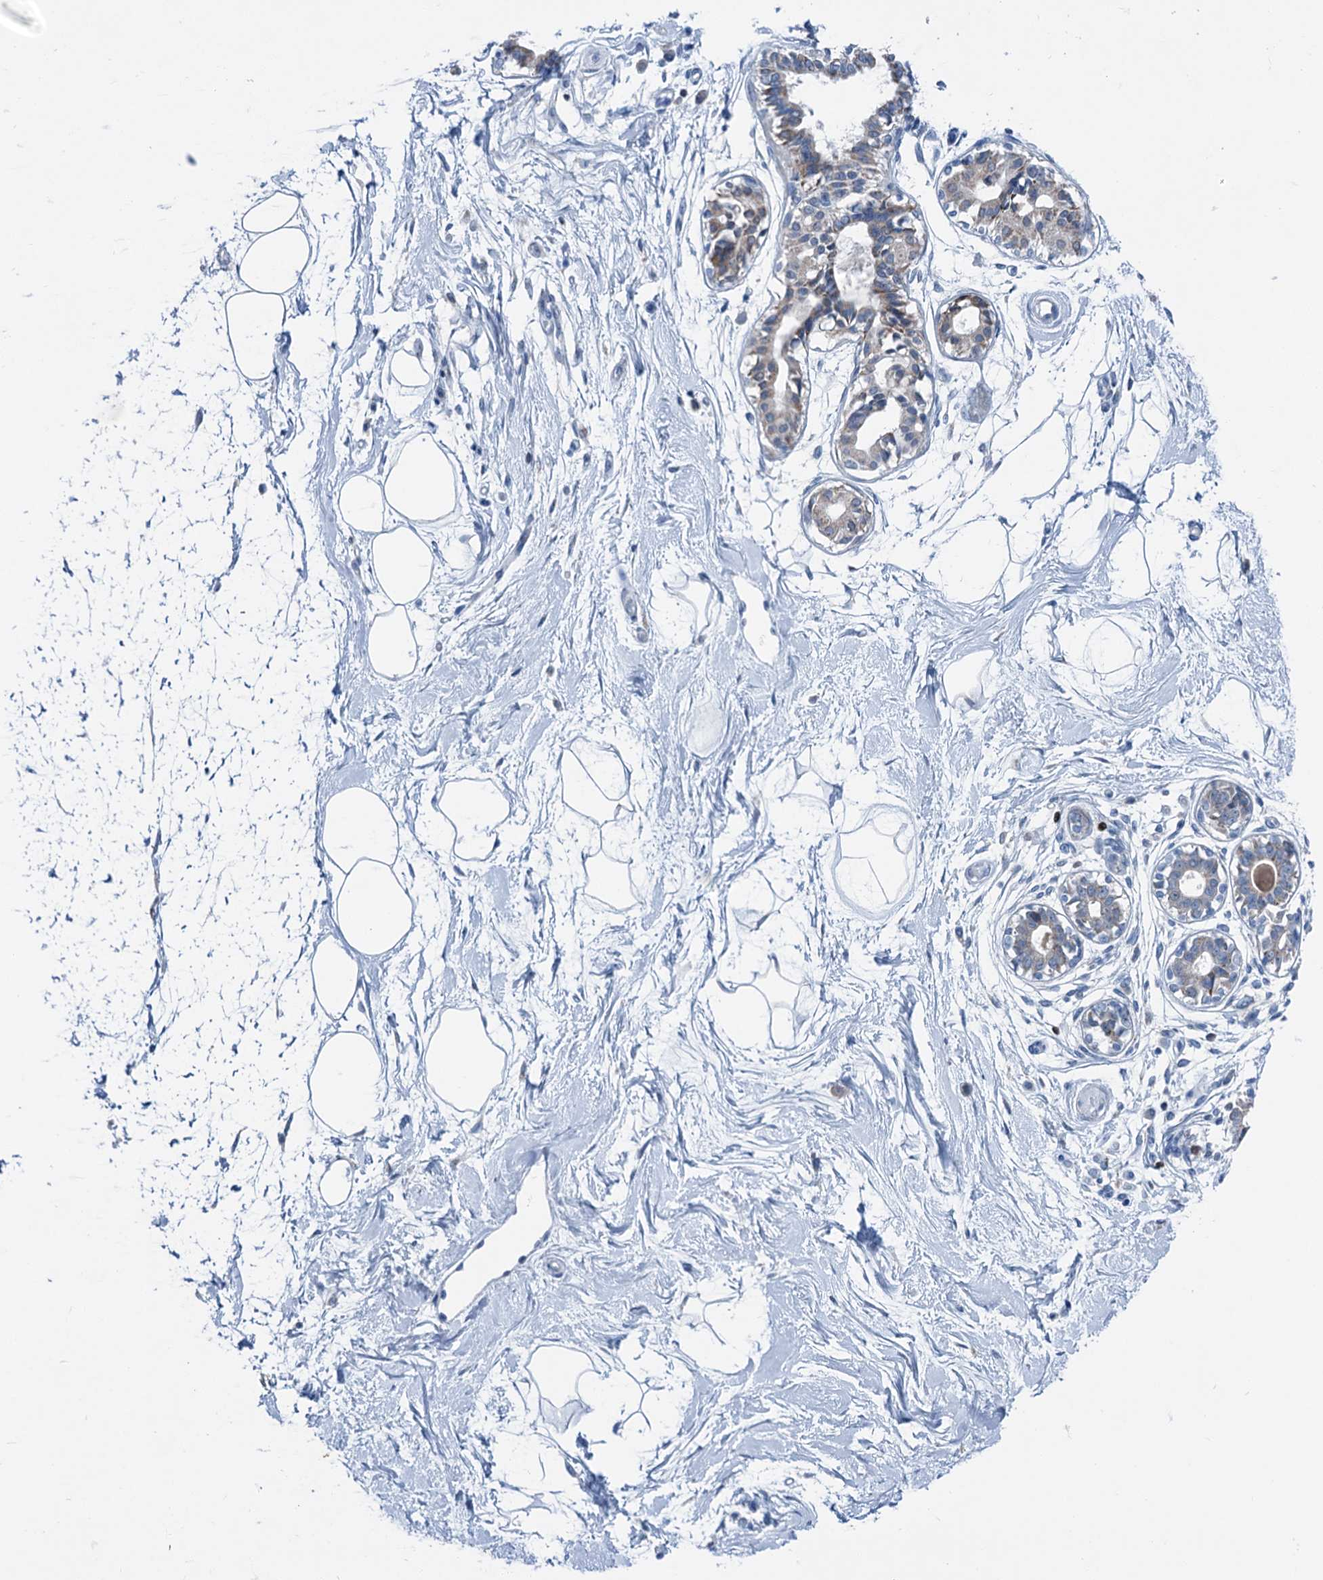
{"staining": {"intensity": "negative", "quantity": "none", "location": "none"}, "tissue": "breast", "cell_type": "Adipocytes", "image_type": "normal", "snomed": [{"axis": "morphology", "description": "Normal tissue, NOS"}, {"axis": "topography", "description": "Breast"}], "caption": "This is an IHC micrograph of benign human breast. There is no positivity in adipocytes.", "gene": "ELP4", "patient": {"sex": "female", "age": 45}}